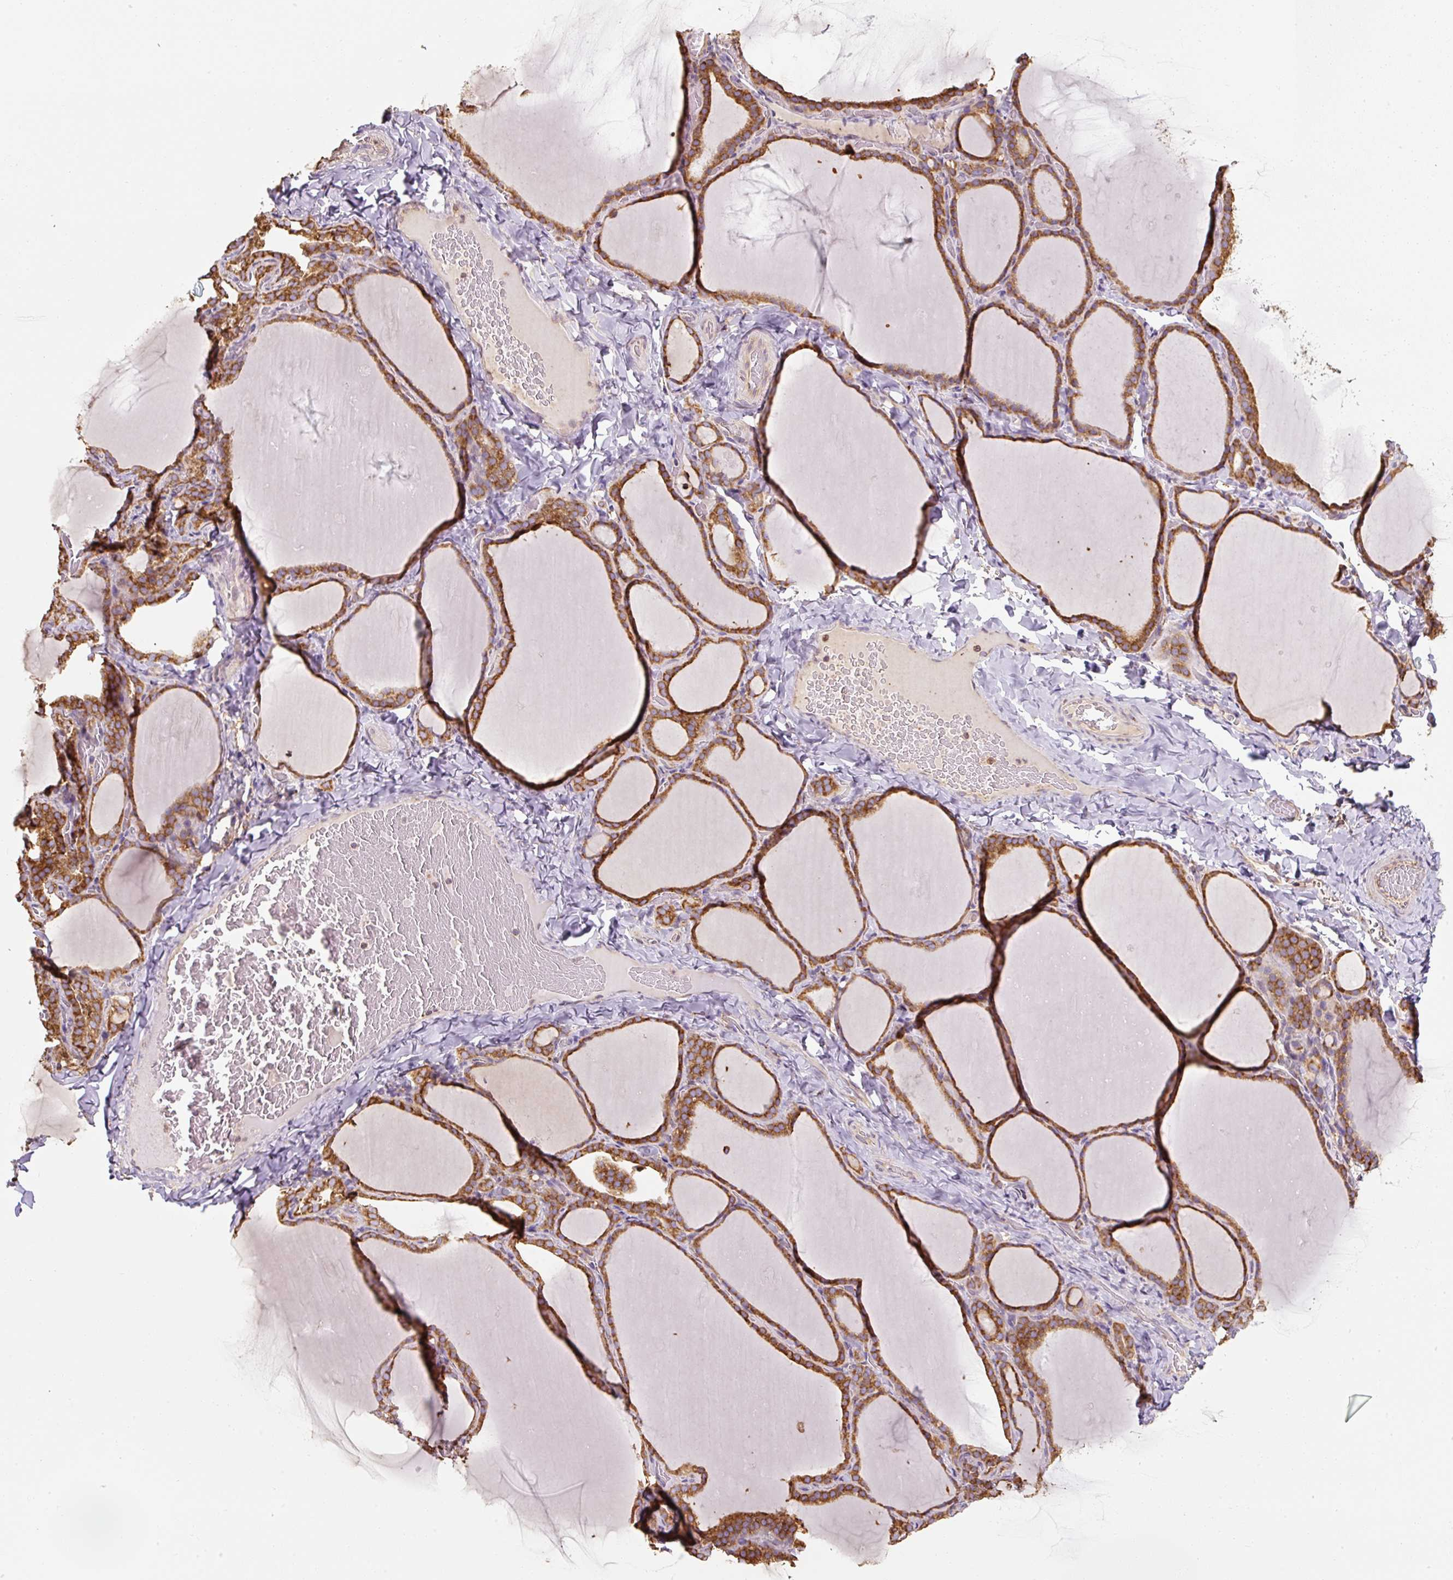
{"staining": {"intensity": "strong", "quantity": ">75%", "location": "cytoplasmic/membranous"}, "tissue": "thyroid gland", "cell_type": "Glandular cells", "image_type": "normal", "snomed": [{"axis": "morphology", "description": "Normal tissue, NOS"}, {"axis": "topography", "description": "Thyroid gland"}], "caption": "Benign thyroid gland exhibits strong cytoplasmic/membranous expression in approximately >75% of glandular cells.", "gene": "PRKCSH", "patient": {"sex": "female", "age": 22}}